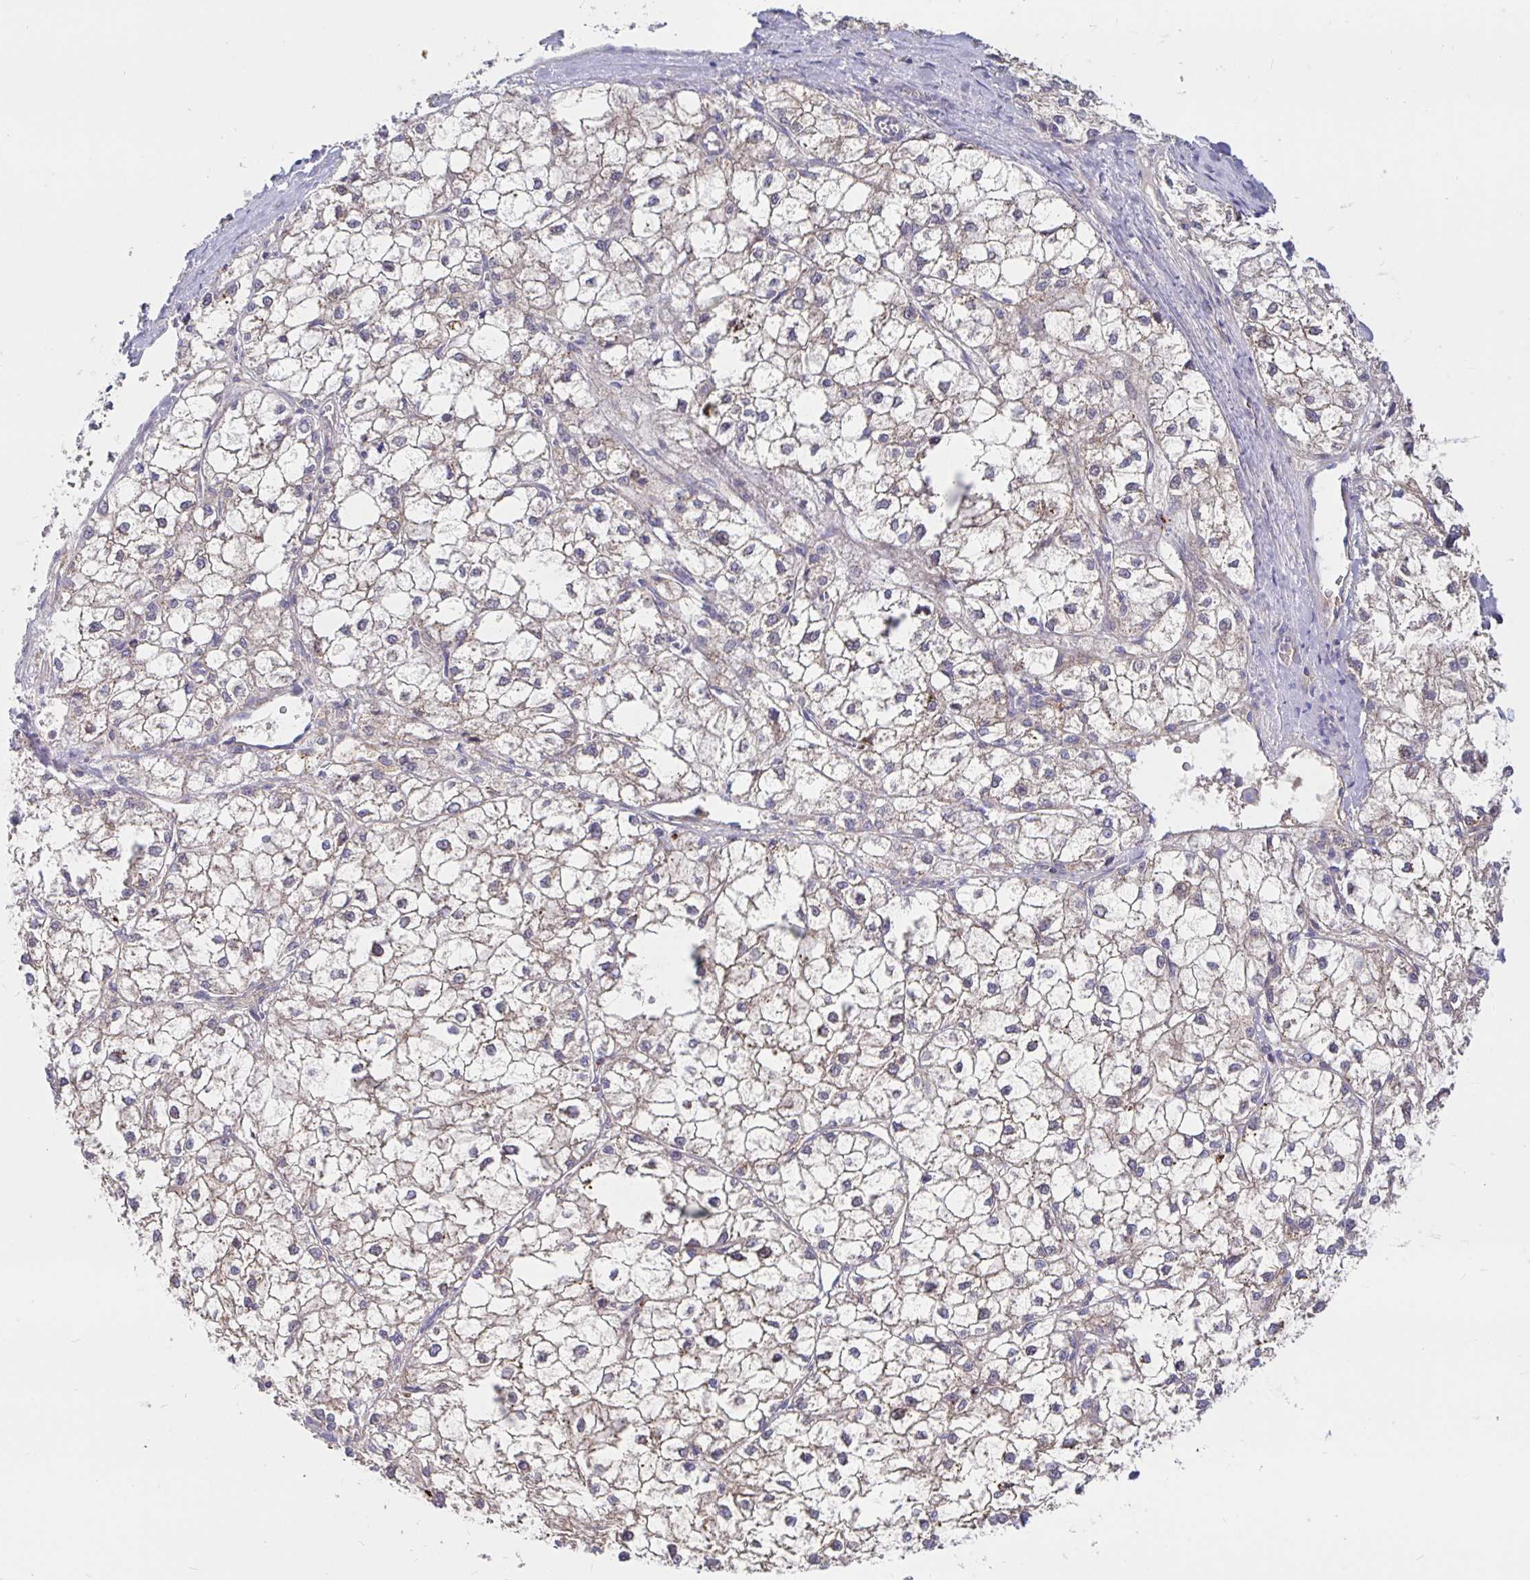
{"staining": {"intensity": "weak", "quantity": "<25%", "location": "cytoplasmic/membranous"}, "tissue": "liver cancer", "cell_type": "Tumor cells", "image_type": "cancer", "snomed": [{"axis": "morphology", "description": "Carcinoma, Hepatocellular, NOS"}, {"axis": "topography", "description": "Liver"}], "caption": "Immunohistochemistry (IHC) micrograph of liver cancer stained for a protein (brown), which displays no expression in tumor cells.", "gene": "PRDX3", "patient": {"sex": "female", "age": 43}}